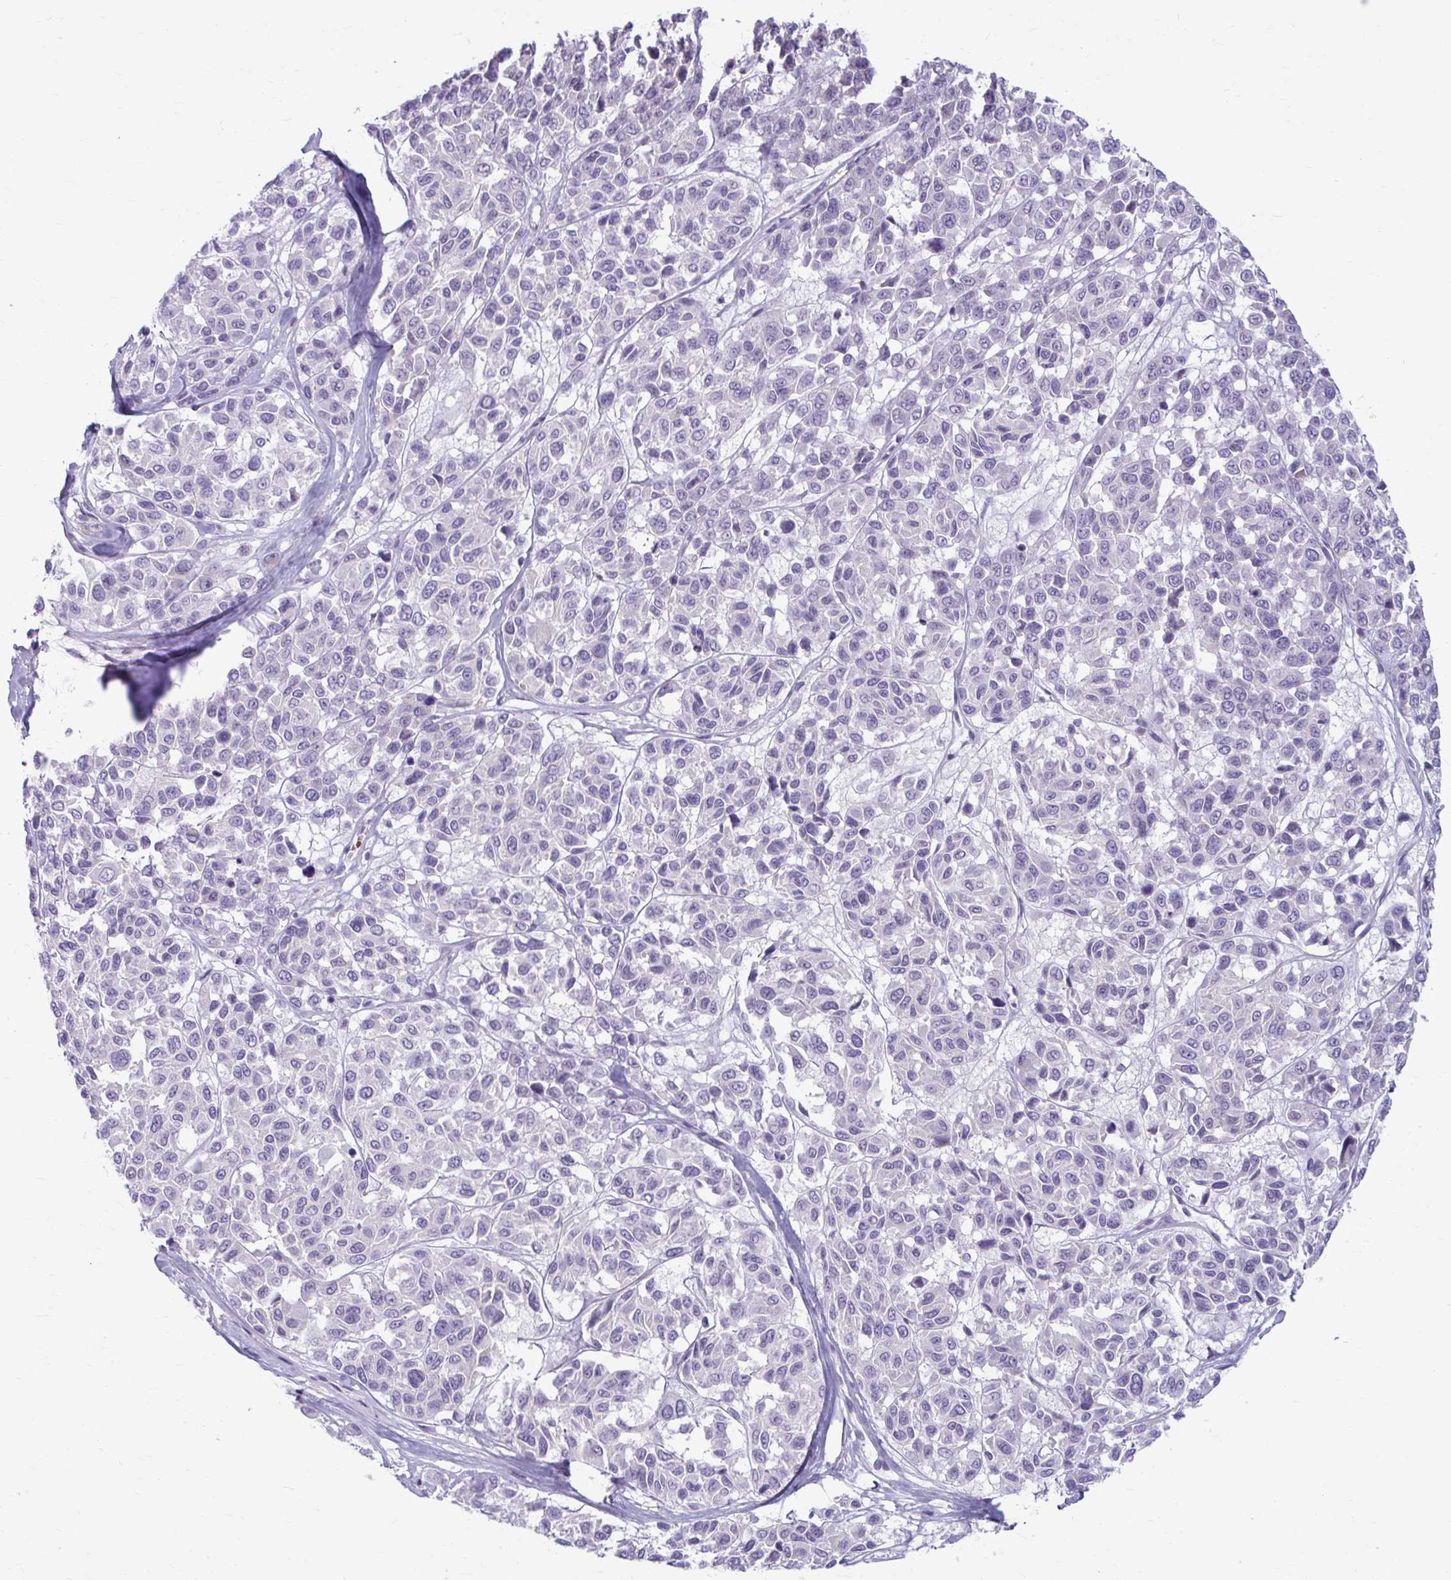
{"staining": {"intensity": "negative", "quantity": "none", "location": "none"}, "tissue": "melanoma", "cell_type": "Tumor cells", "image_type": "cancer", "snomed": [{"axis": "morphology", "description": "Malignant melanoma, NOS"}, {"axis": "topography", "description": "Skin"}], "caption": "DAB immunohistochemical staining of malignant melanoma shows no significant staining in tumor cells.", "gene": "CHIA", "patient": {"sex": "female", "age": 66}}